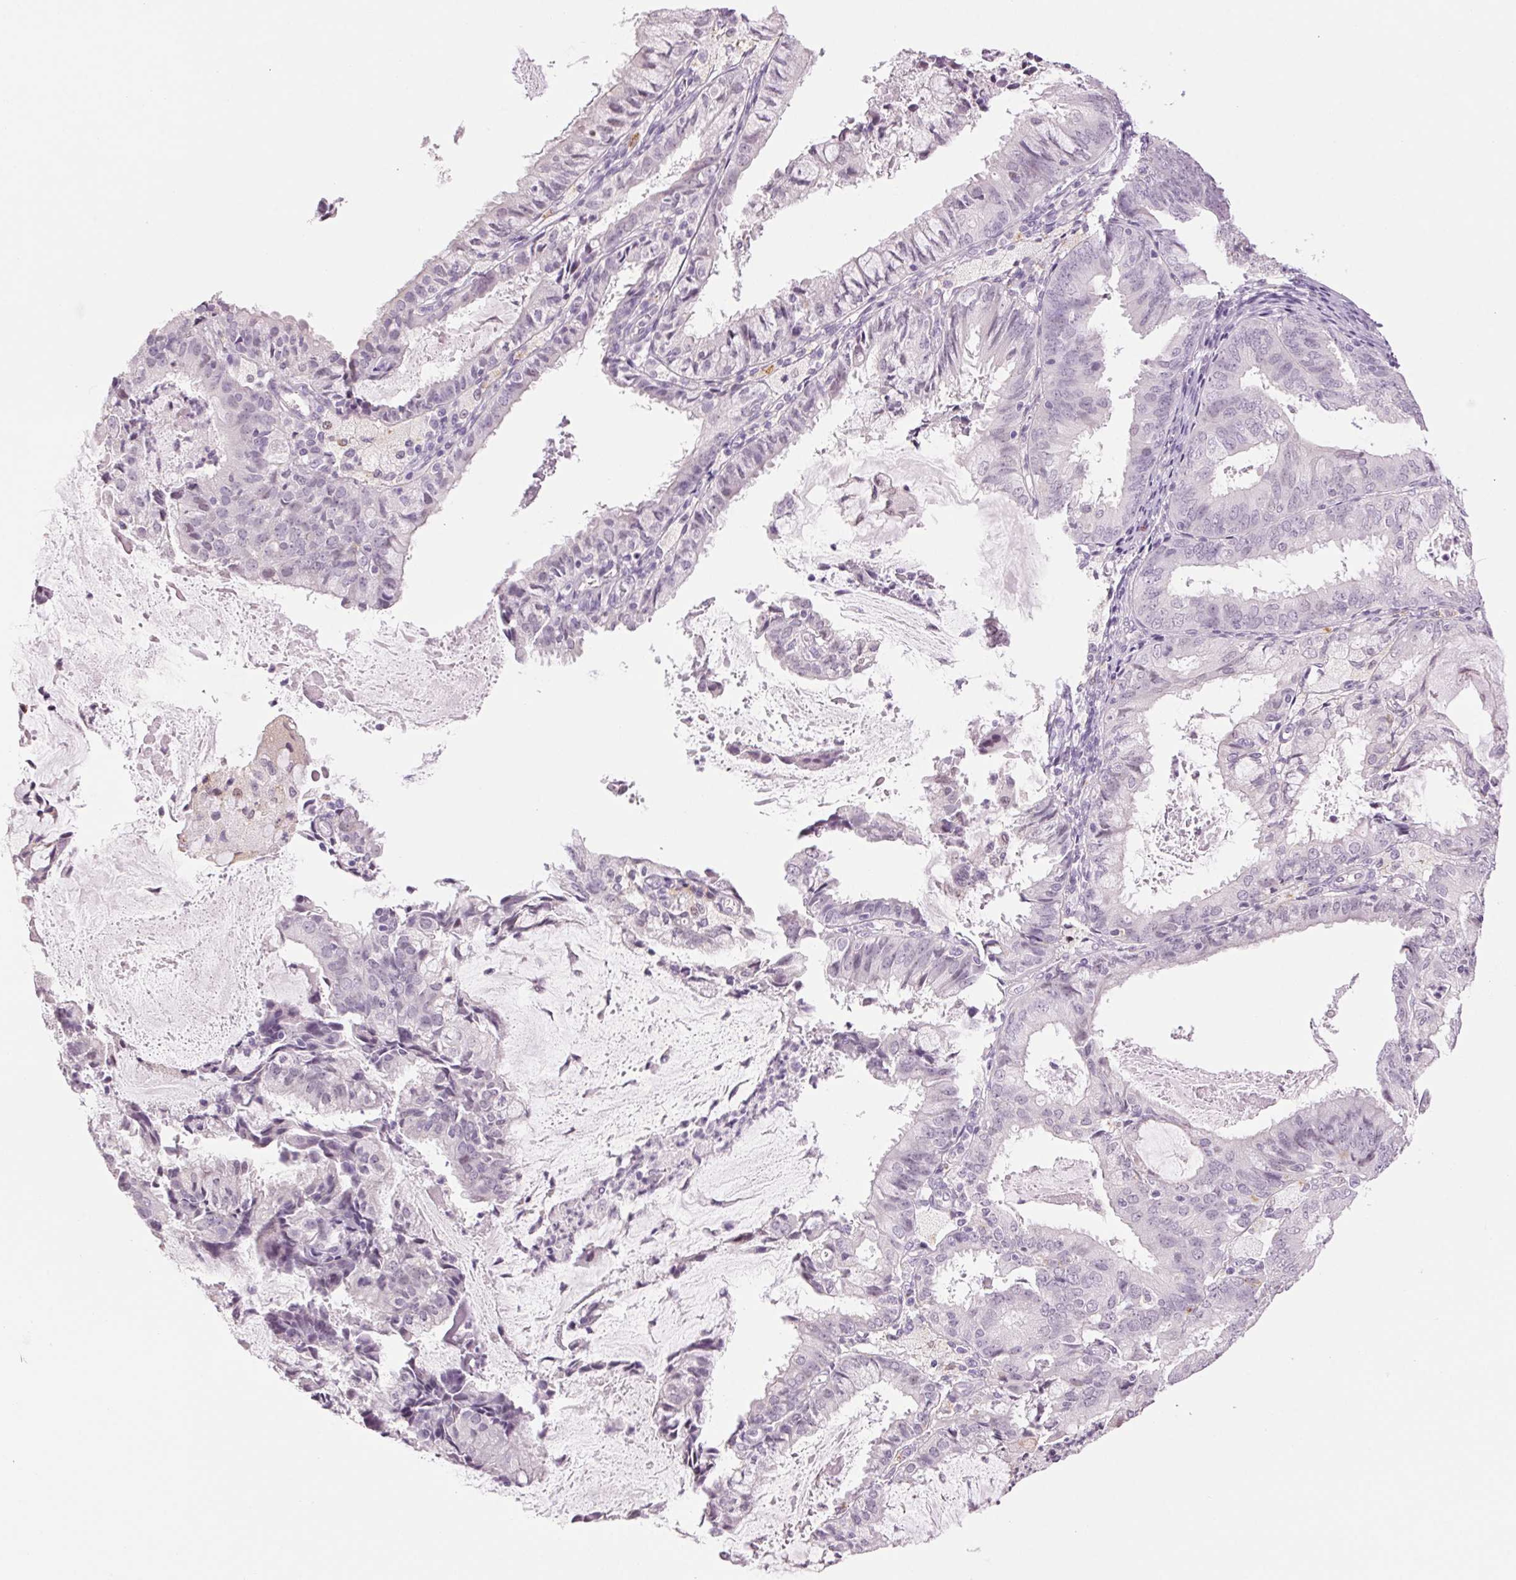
{"staining": {"intensity": "negative", "quantity": "none", "location": "none"}, "tissue": "endometrial cancer", "cell_type": "Tumor cells", "image_type": "cancer", "snomed": [{"axis": "morphology", "description": "Adenocarcinoma, NOS"}, {"axis": "topography", "description": "Endometrium"}], "caption": "Tumor cells are negative for brown protein staining in endometrial adenocarcinoma. (Stains: DAB IHC with hematoxylin counter stain, Microscopy: brightfield microscopy at high magnification).", "gene": "MPO", "patient": {"sex": "female", "age": 57}}